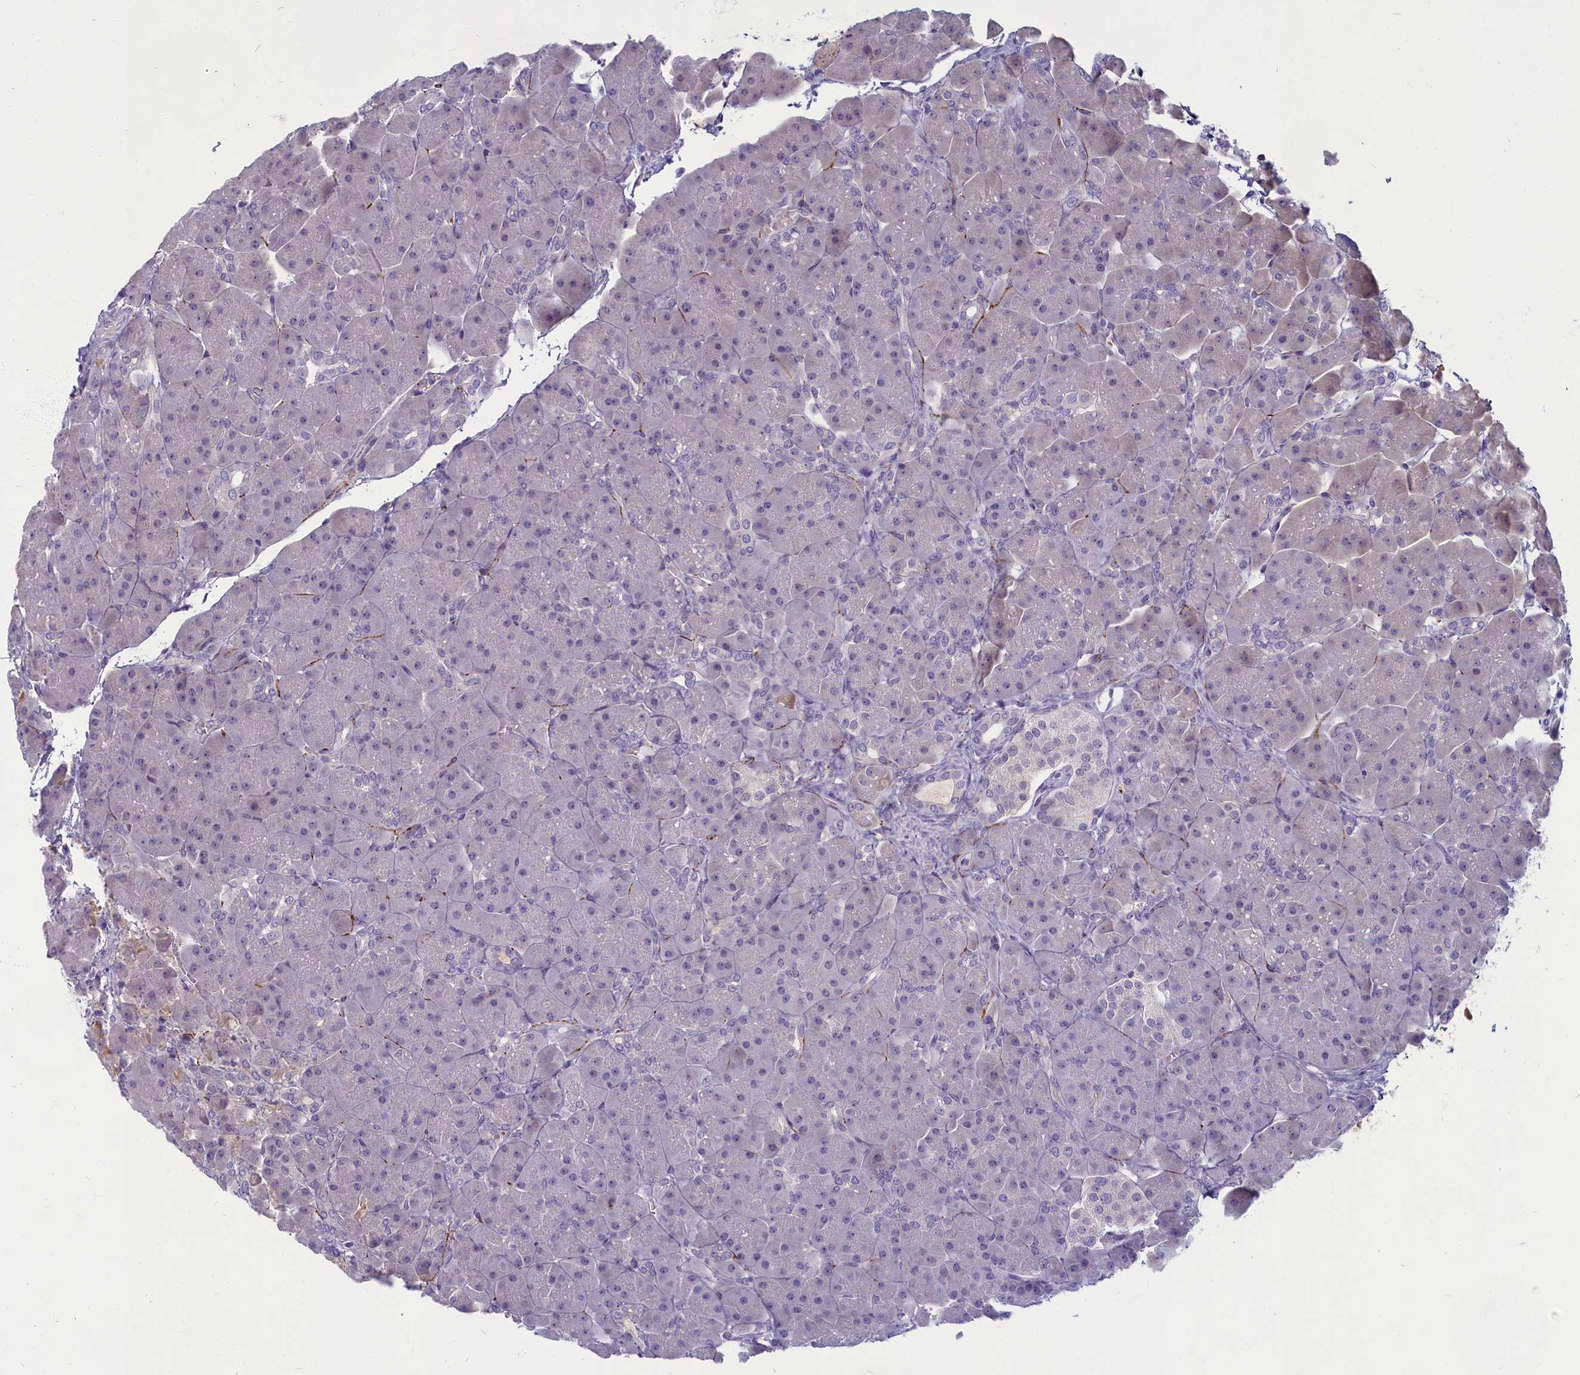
{"staining": {"intensity": "negative", "quantity": "none", "location": "none"}, "tissue": "pancreas", "cell_type": "Exocrine glandular cells", "image_type": "normal", "snomed": [{"axis": "morphology", "description": "Normal tissue, NOS"}, {"axis": "topography", "description": "Pancreas"}], "caption": "IHC histopathology image of normal pancreas: human pancreas stained with DAB (3,3'-diaminobenzidine) displays no significant protein staining in exocrine glandular cells. (DAB (3,3'-diaminobenzidine) IHC with hematoxylin counter stain).", "gene": "SV2C", "patient": {"sex": "male", "age": 66}}